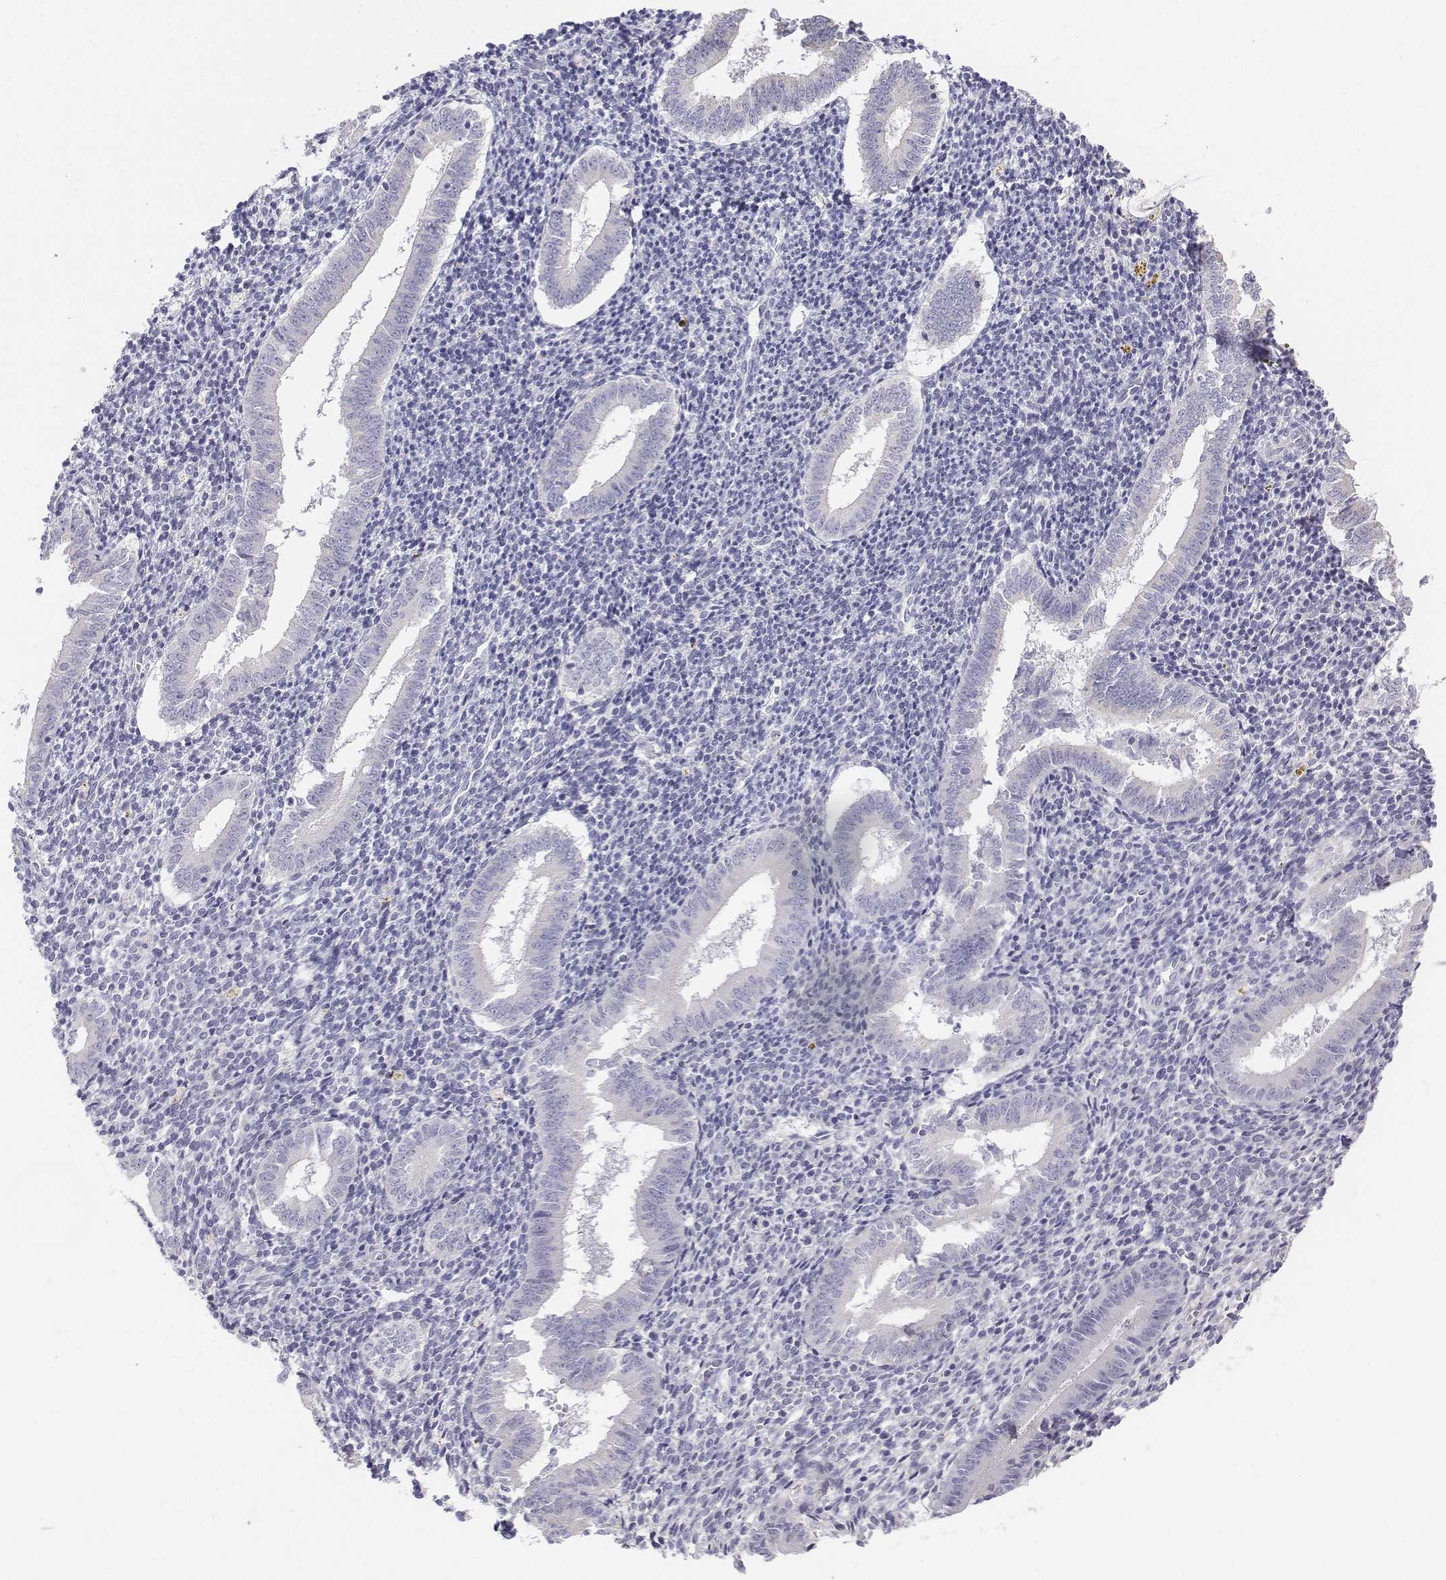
{"staining": {"intensity": "negative", "quantity": "none", "location": "none"}, "tissue": "endometrium", "cell_type": "Cells in endometrial stroma", "image_type": "normal", "snomed": [{"axis": "morphology", "description": "Normal tissue, NOS"}, {"axis": "topography", "description": "Endometrium"}], "caption": "Cells in endometrial stroma are negative for brown protein staining in normal endometrium. (DAB (3,3'-diaminobenzidine) IHC, high magnification).", "gene": "LGSN", "patient": {"sex": "female", "age": 25}}